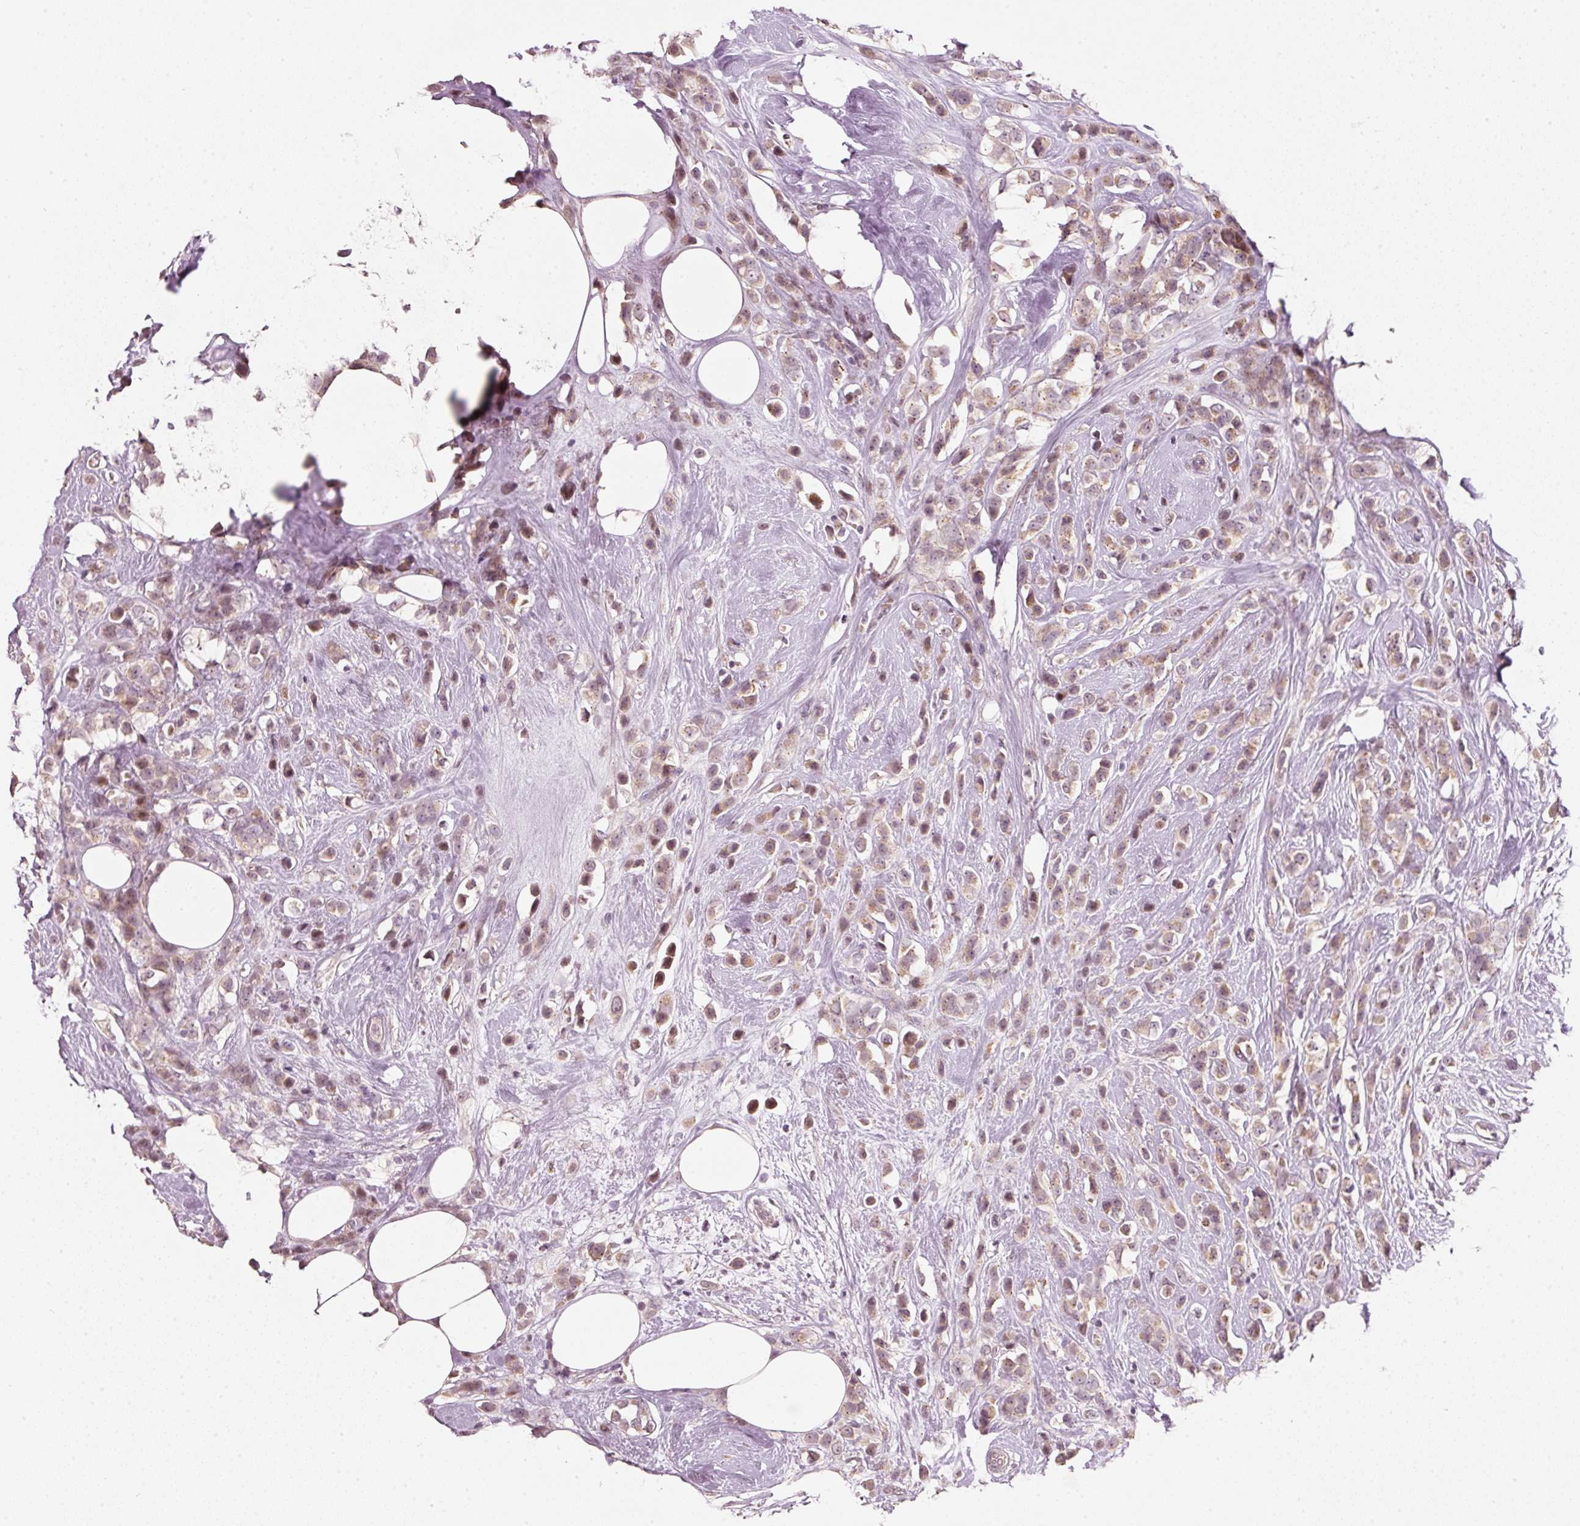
{"staining": {"intensity": "weak", "quantity": "25%-75%", "location": "cytoplasmic/membranous,nuclear"}, "tissue": "breast cancer", "cell_type": "Tumor cells", "image_type": "cancer", "snomed": [{"axis": "morphology", "description": "Duct carcinoma"}, {"axis": "topography", "description": "Breast"}], "caption": "About 25%-75% of tumor cells in human breast cancer (infiltrating ductal carcinoma) display weak cytoplasmic/membranous and nuclear protein positivity as visualized by brown immunohistochemical staining.", "gene": "TOB2", "patient": {"sex": "female", "age": 80}}